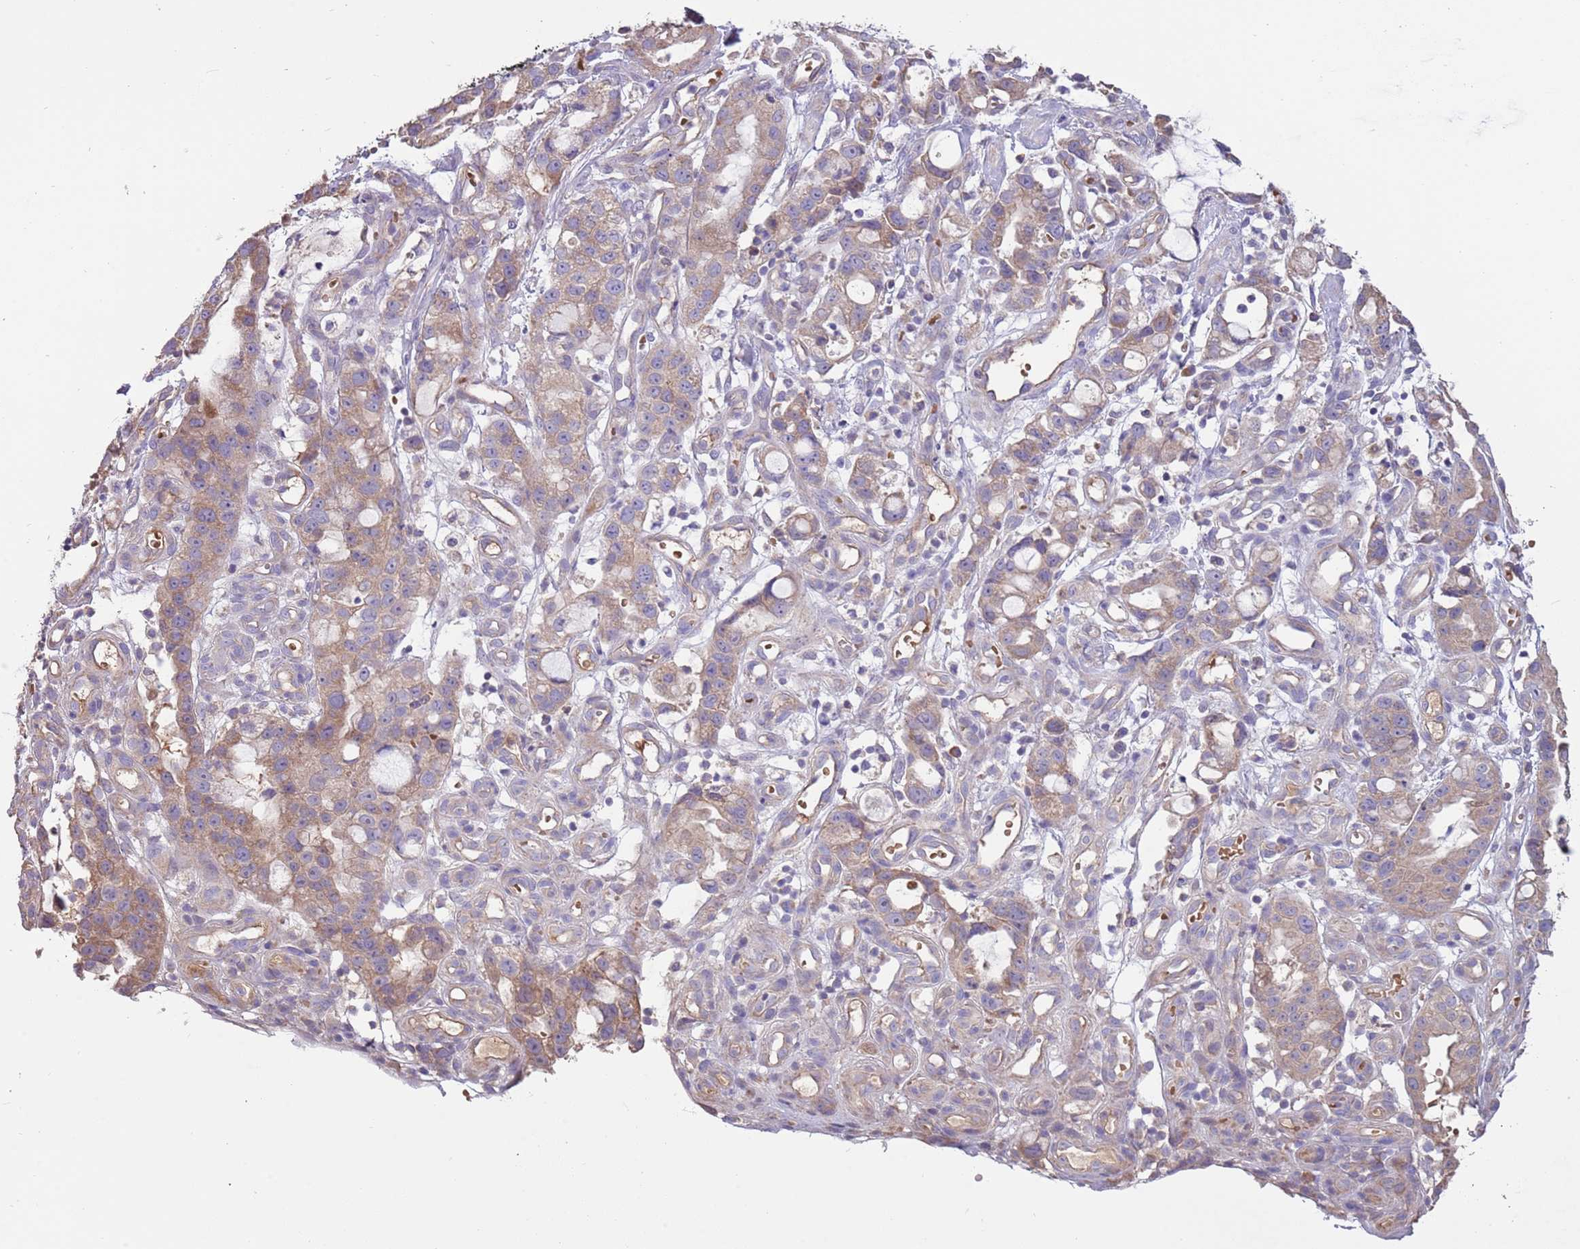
{"staining": {"intensity": "weak", "quantity": ">75%", "location": "cytoplasmic/membranous"}, "tissue": "stomach cancer", "cell_type": "Tumor cells", "image_type": "cancer", "snomed": [{"axis": "morphology", "description": "Adenocarcinoma, NOS"}, {"axis": "topography", "description": "Stomach"}], "caption": "Stomach cancer stained with a protein marker demonstrates weak staining in tumor cells.", "gene": "TRMO", "patient": {"sex": "male", "age": 55}}